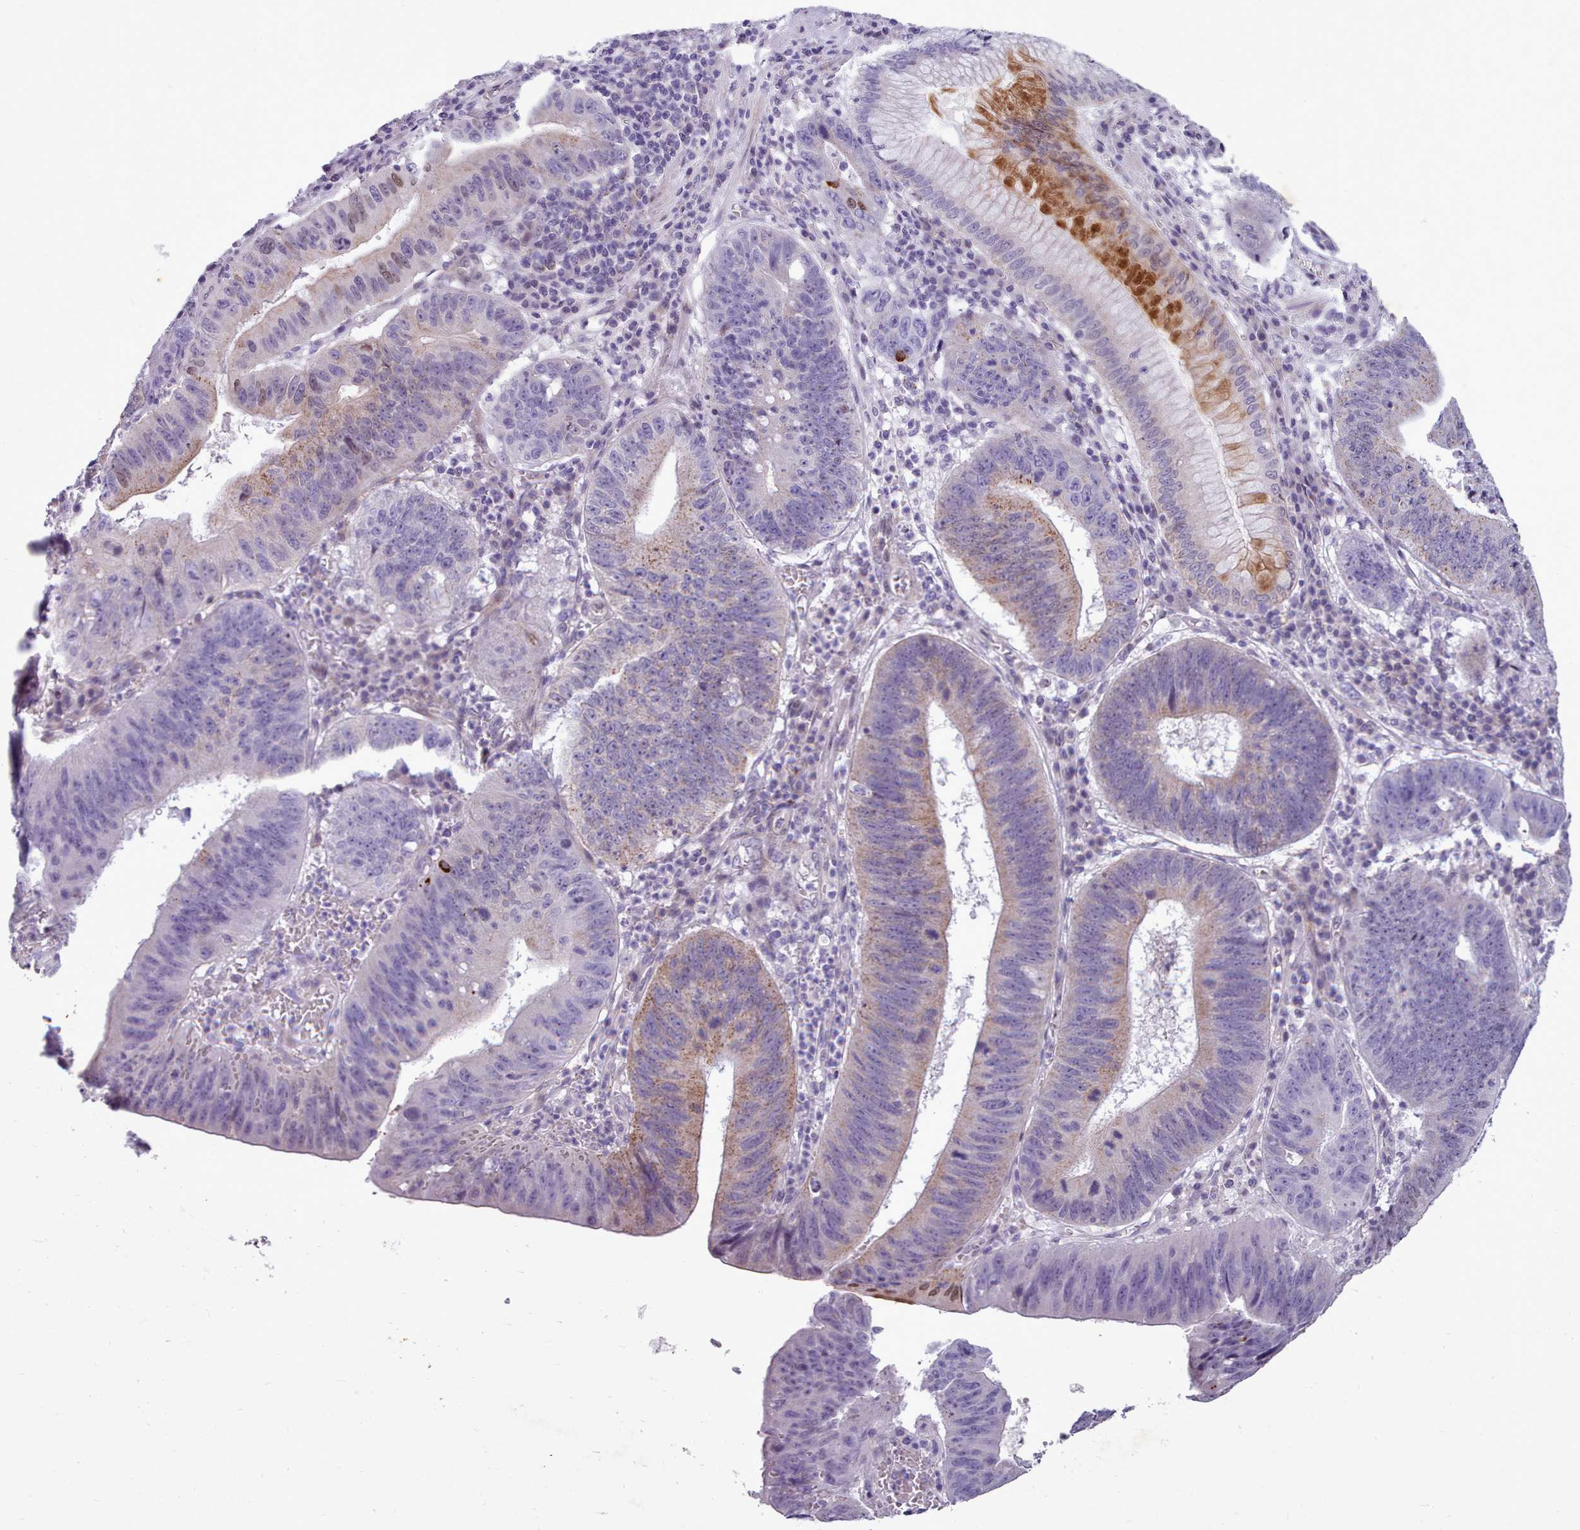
{"staining": {"intensity": "moderate", "quantity": "<25%", "location": "cytoplasmic/membranous"}, "tissue": "stomach cancer", "cell_type": "Tumor cells", "image_type": "cancer", "snomed": [{"axis": "morphology", "description": "Adenocarcinoma, NOS"}, {"axis": "topography", "description": "Stomach"}], "caption": "Immunohistochemical staining of human stomach cancer (adenocarcinoma) displays moderate cytoplasmic/membranous protein positivity in approximately <25% of tumor cells.", "gene": "KCNT2", "patient": {"sex": "male", "age": 59}}